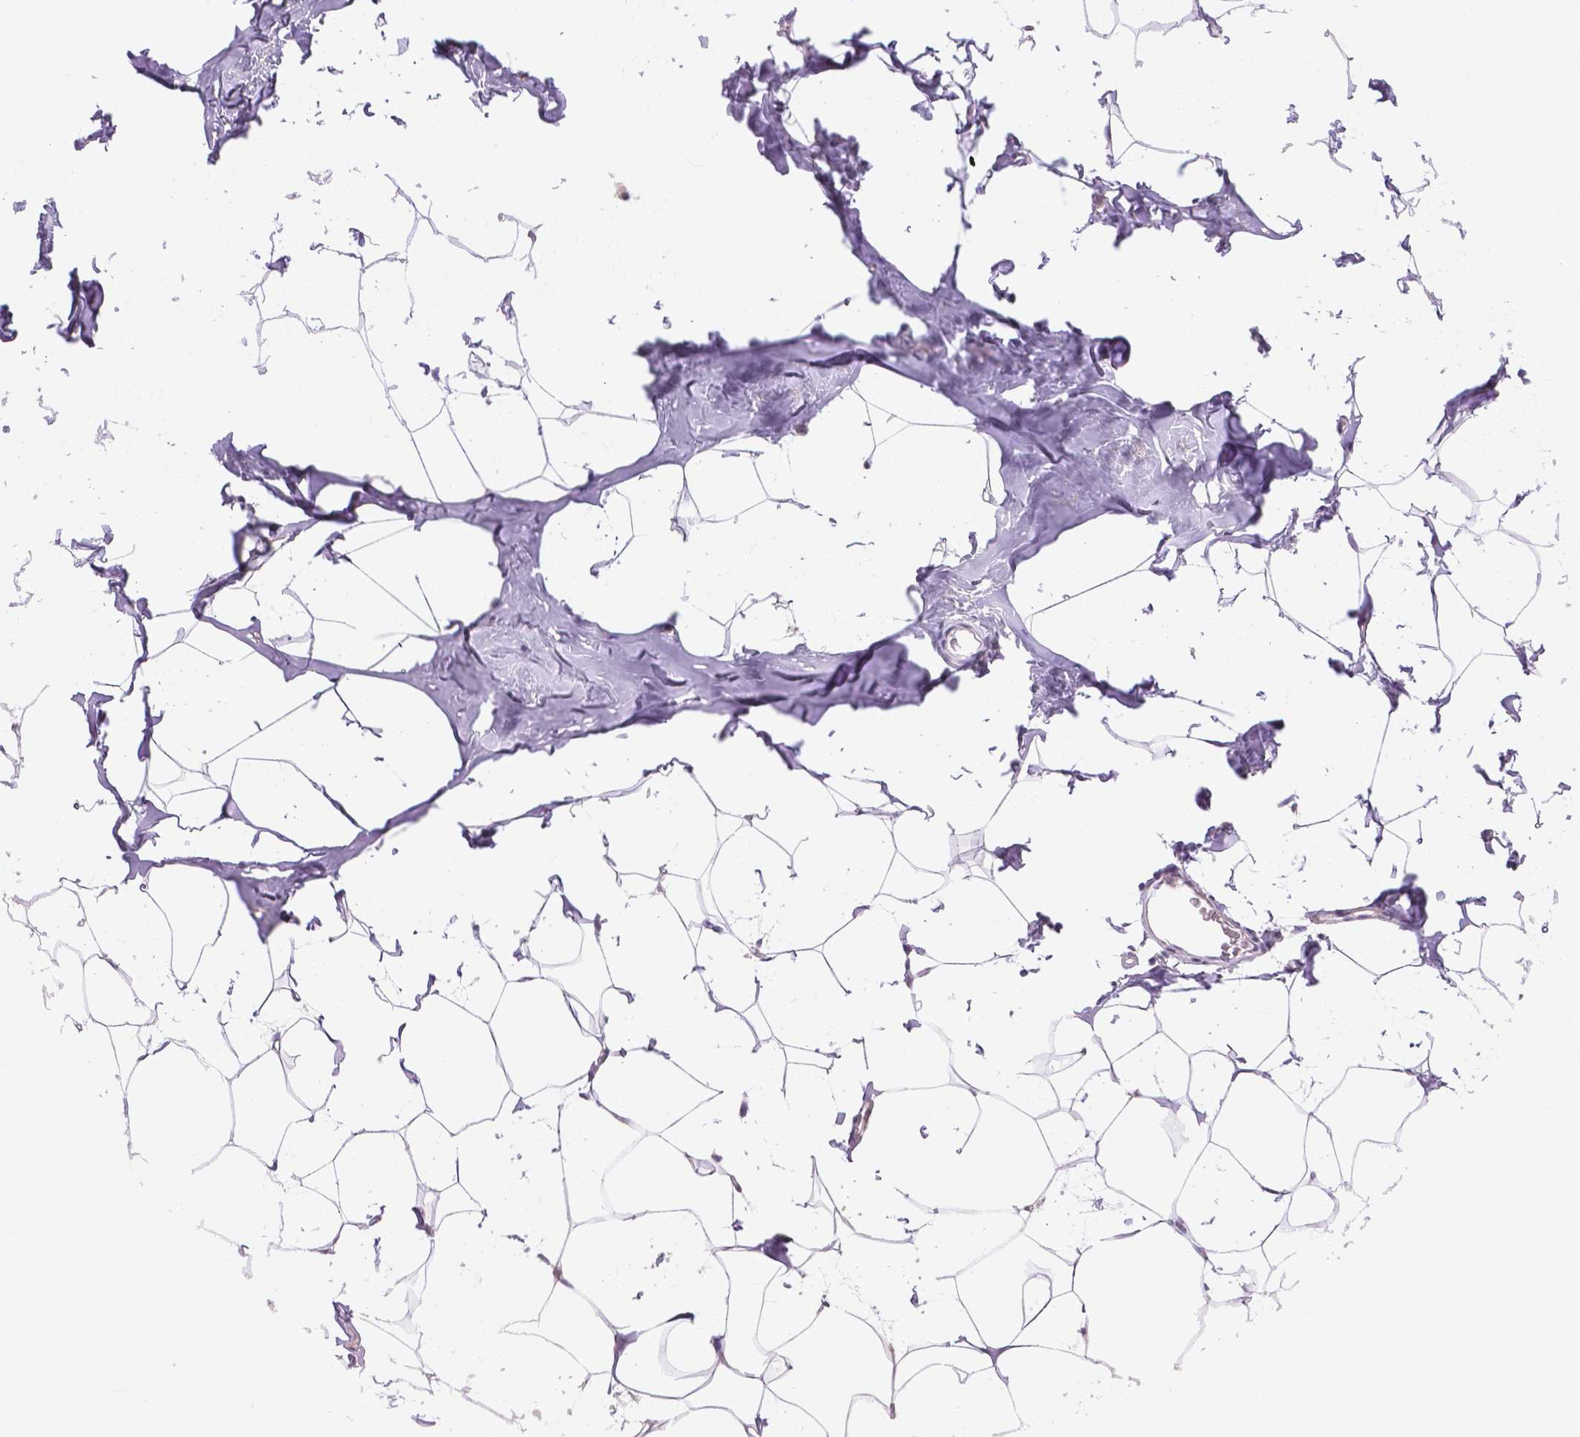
{"staining": {"intensity": "negative", "quantity": "none", "location": "none"}, "tissue": "breast", "cell_type": "Adipocytes", "image_type": "normal", "snomed": [{"axis": "morphology", "description": "Normal tissue, NOS"}, {"axis": "topography", "description": "Breast"}], "caption": "This is an IHC histopathology image of benign human breast. There is no positivity in adipocytes.", "gene": "IGF2BP1", "patient": {"sex": "female", "age": 32}}